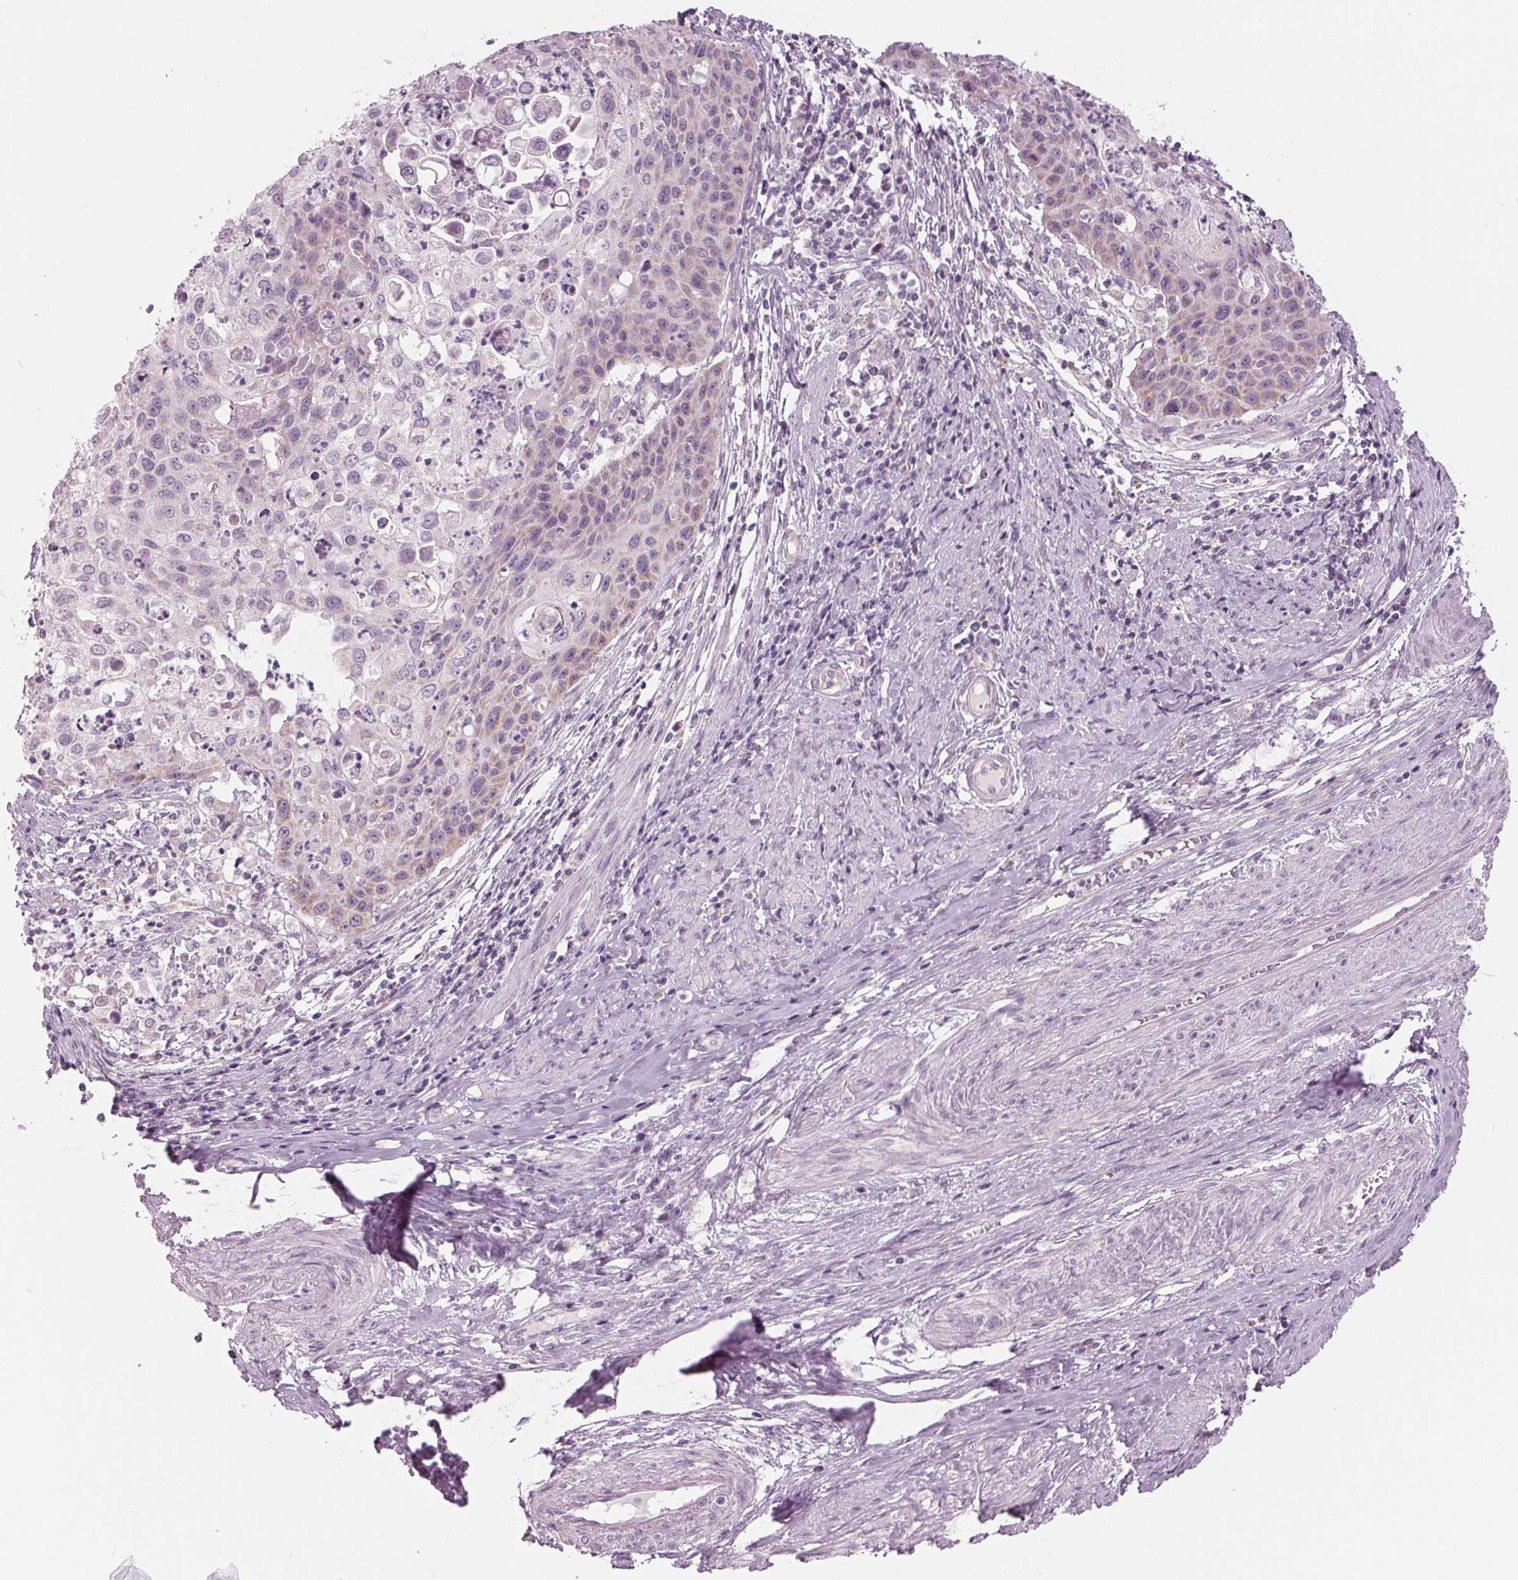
{"staining": {"intensity": "weak", "quantity": "<25%", "location": "cytoplasmic/membranous"}, "tissue": "cervical cancer", "cell_type": "Tumor cells", "image_type": "cancer", "snomed": [{"axis": "morphology", "description": "Squamous cell carcinoma, NOS"}, {"axis": "topography", "description": "Cervix"}], "caption": "Immunohistochemistry (IHC) photomicrograph of neoplastic tissue: cervical cancer (squamous cell carcinoma) stained with DAB shows no significant protein positivity in tumor cells.", "gene": "SAMD4A", "patient": {"sex": "female", "age": 65}}